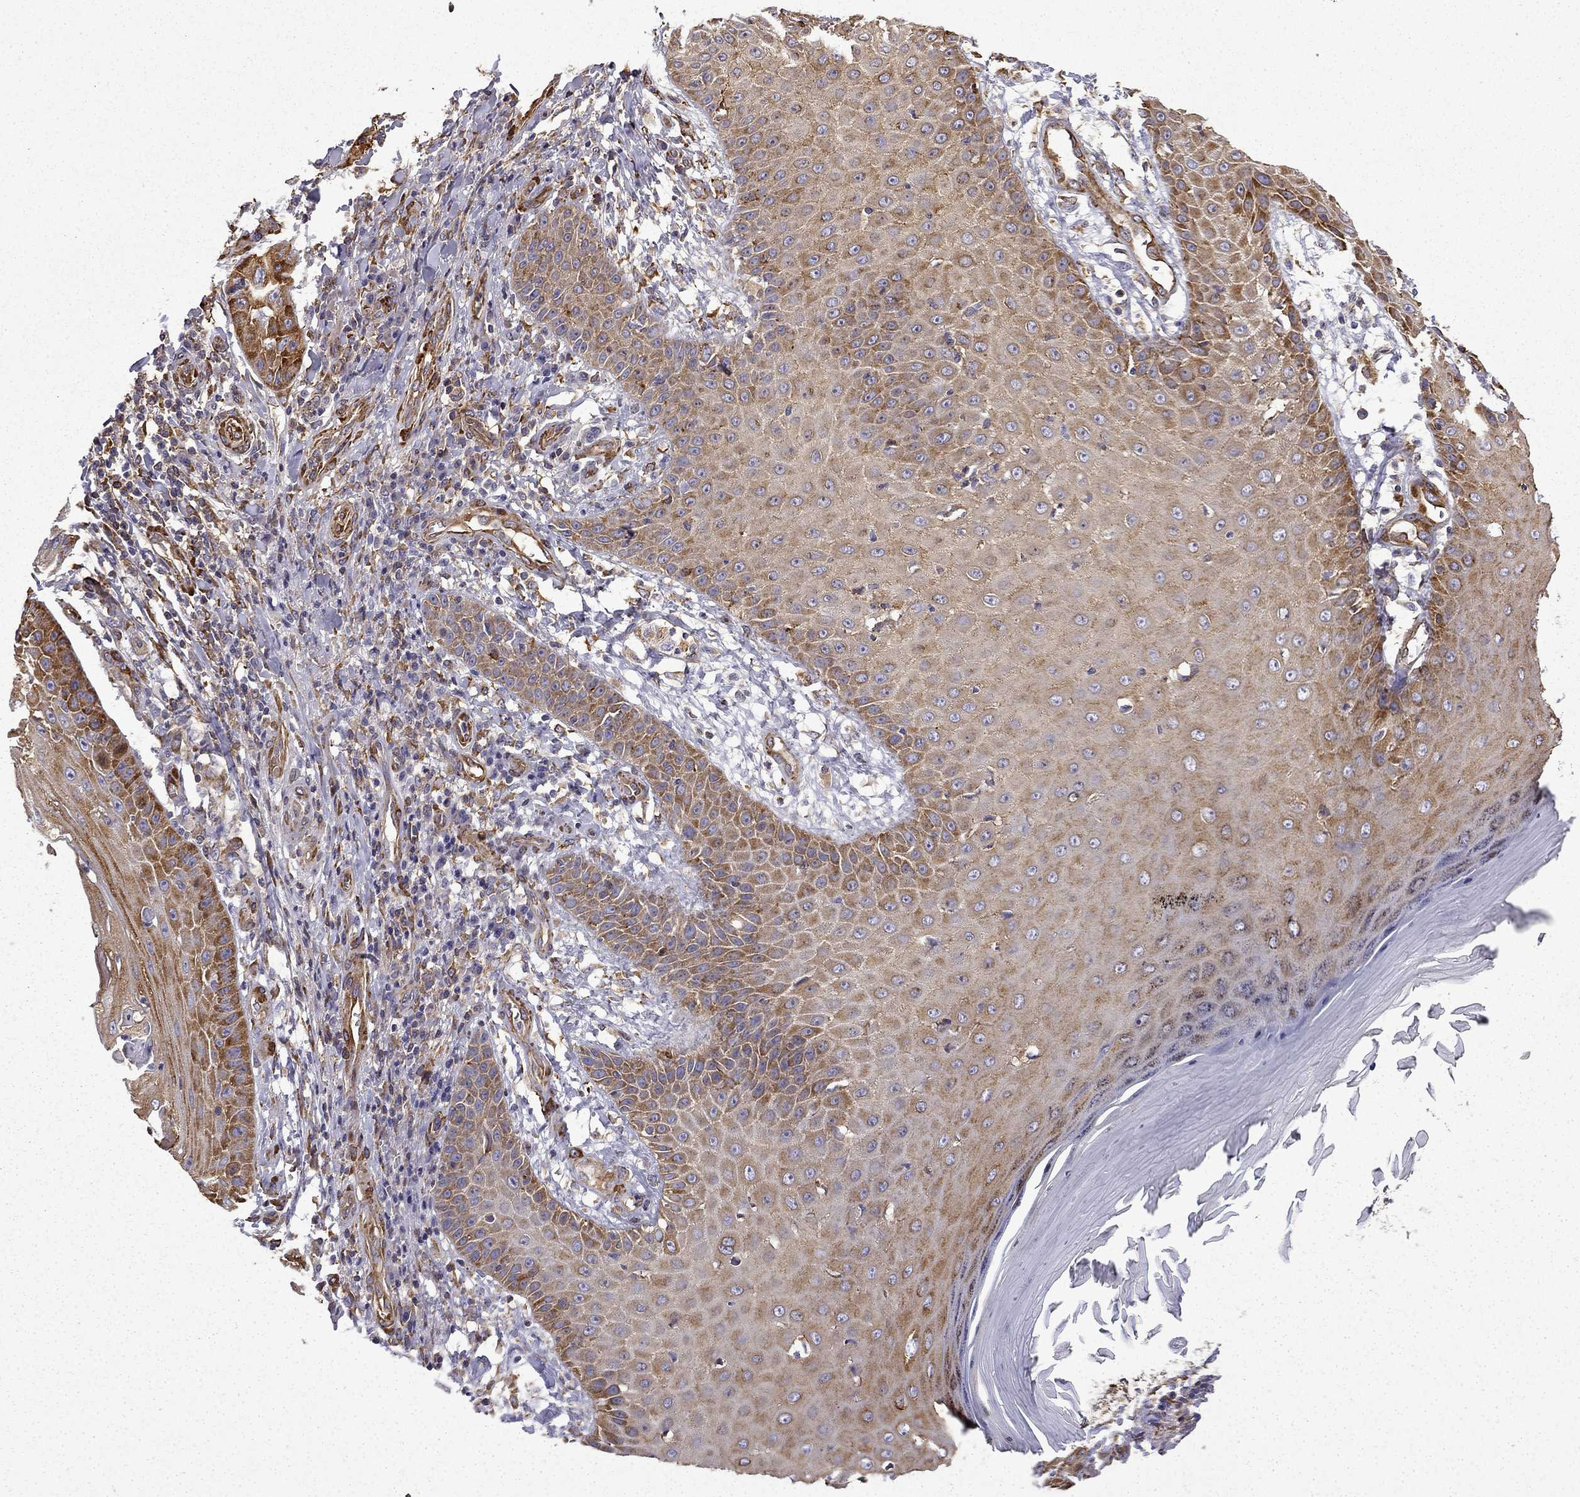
{"staining": {"intensity": "strong", "quantity": ">75%", "location": "cytoplasmic/membranous"}, "tissue": "skin cancer", "cell_type": "Tumor cells", "image_type": "cancer", "snomed": [{"axis": "morphology", "description": "Squamous cell carcinoma, NOS"}, {"axis": "topography", "description": "Skin"}], "caption": "IHC (DAB) staining of human skin cancer displays strong cytoplasmic/membranous protein staining in about >75% of tumor cells.", "gene": "MAP4", "patient": {"sex": "male", "age": 70}}